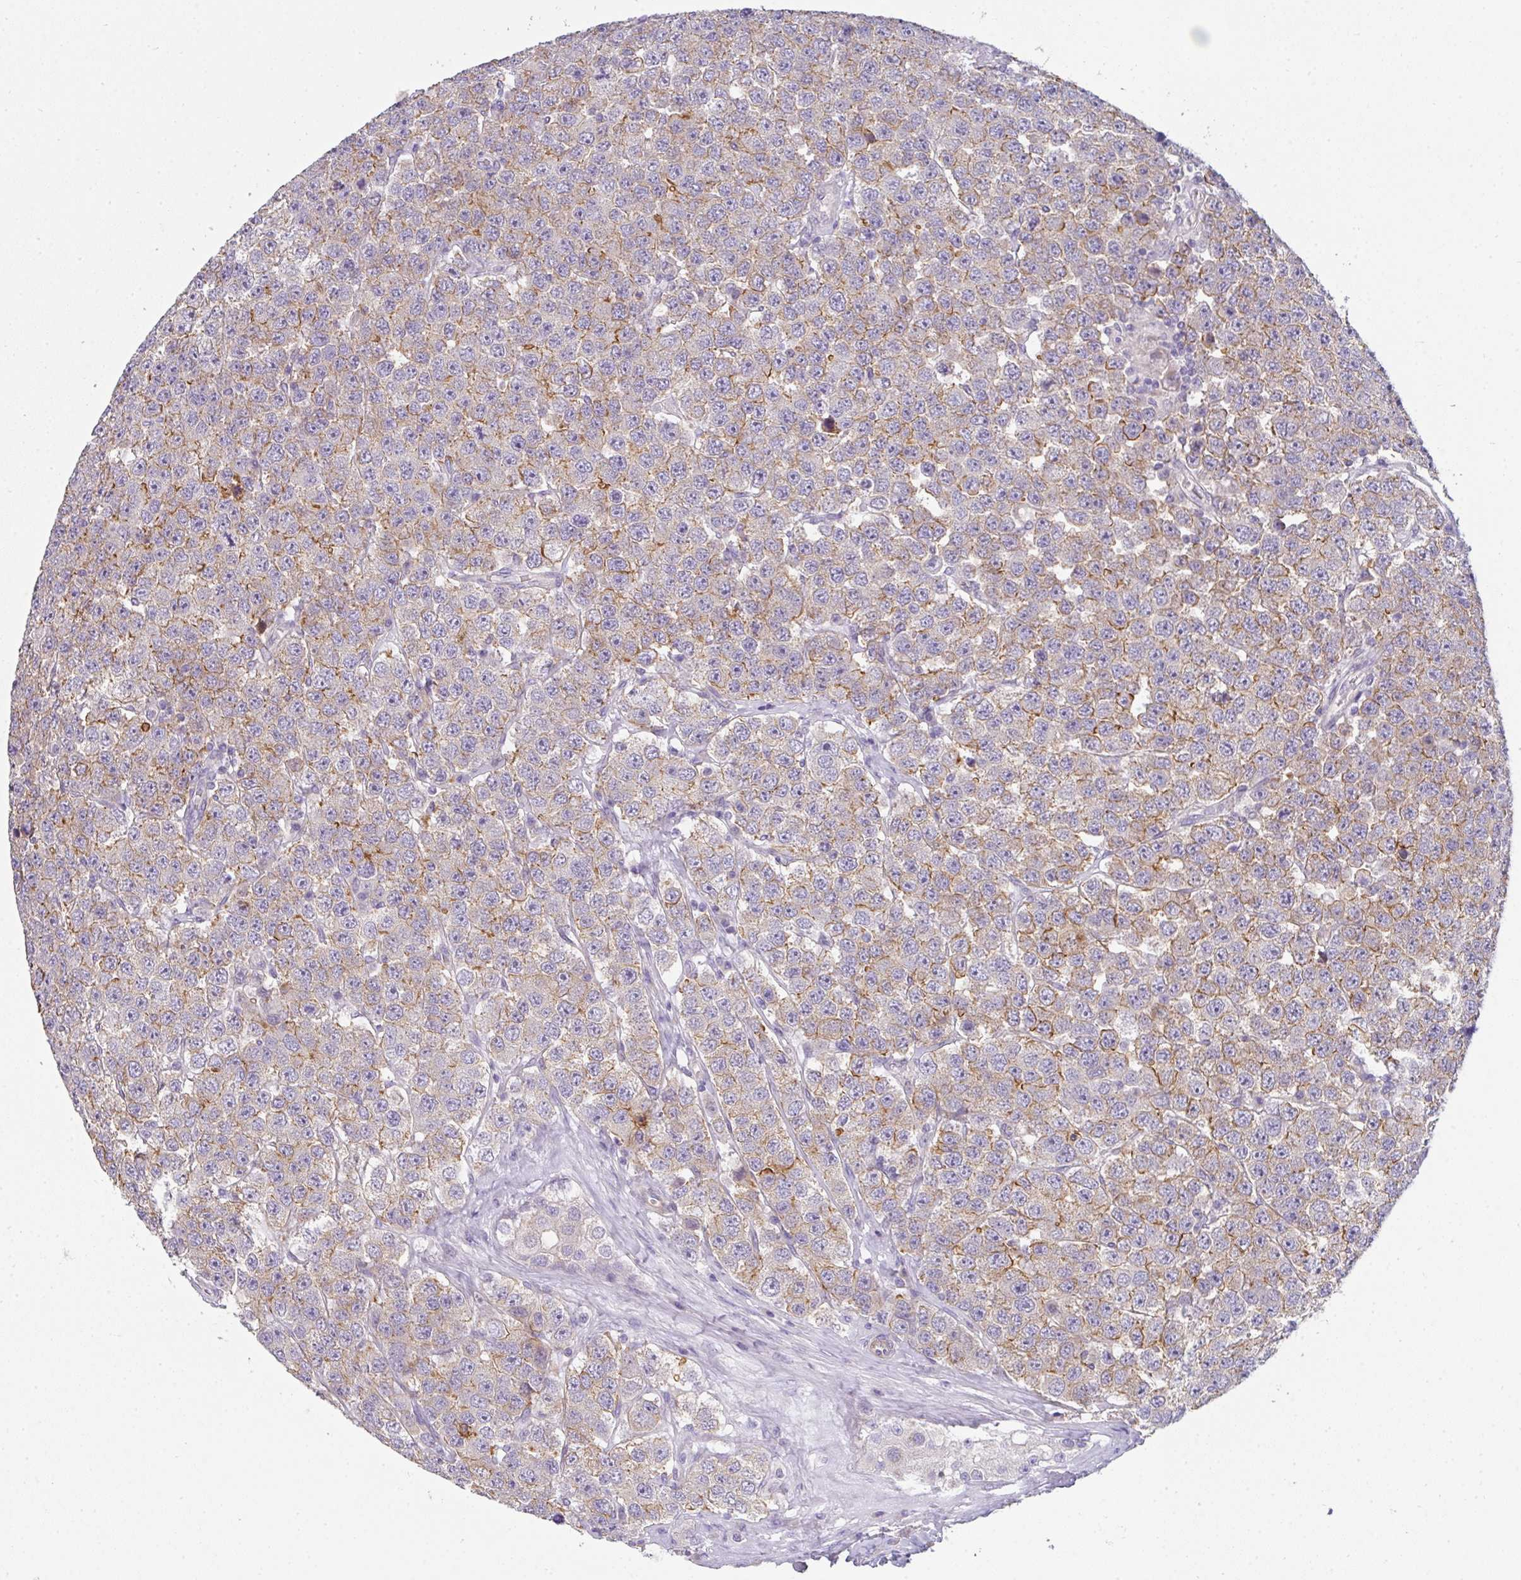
{"staining": {"intensity": "moderate", "quantity": "25%-75%", "location": "cytoplasmic/membranous"}, "tissue": "testis cancer", "cell_type": "Tumor cells", "image_type": "cancer", "snomed": [{"axis": "morphology", "description": "Seminoma, NOS"}, {"axis": "topography", "description": "Testis"}], "caption": "Immunohistochemistry (IHC) histopathology image of neoplastic tissue: human testis cancer (seminoma) stained using immunohistochemistry demonstrates medium levels of moderate protein expression localized specifically in the cytoplasmic/membranous of tumor cells, appearing as a cytoplasmic/membranous brown color.", "gene": "FILIP1", "patient": {"sex": "male", "age": 28}}